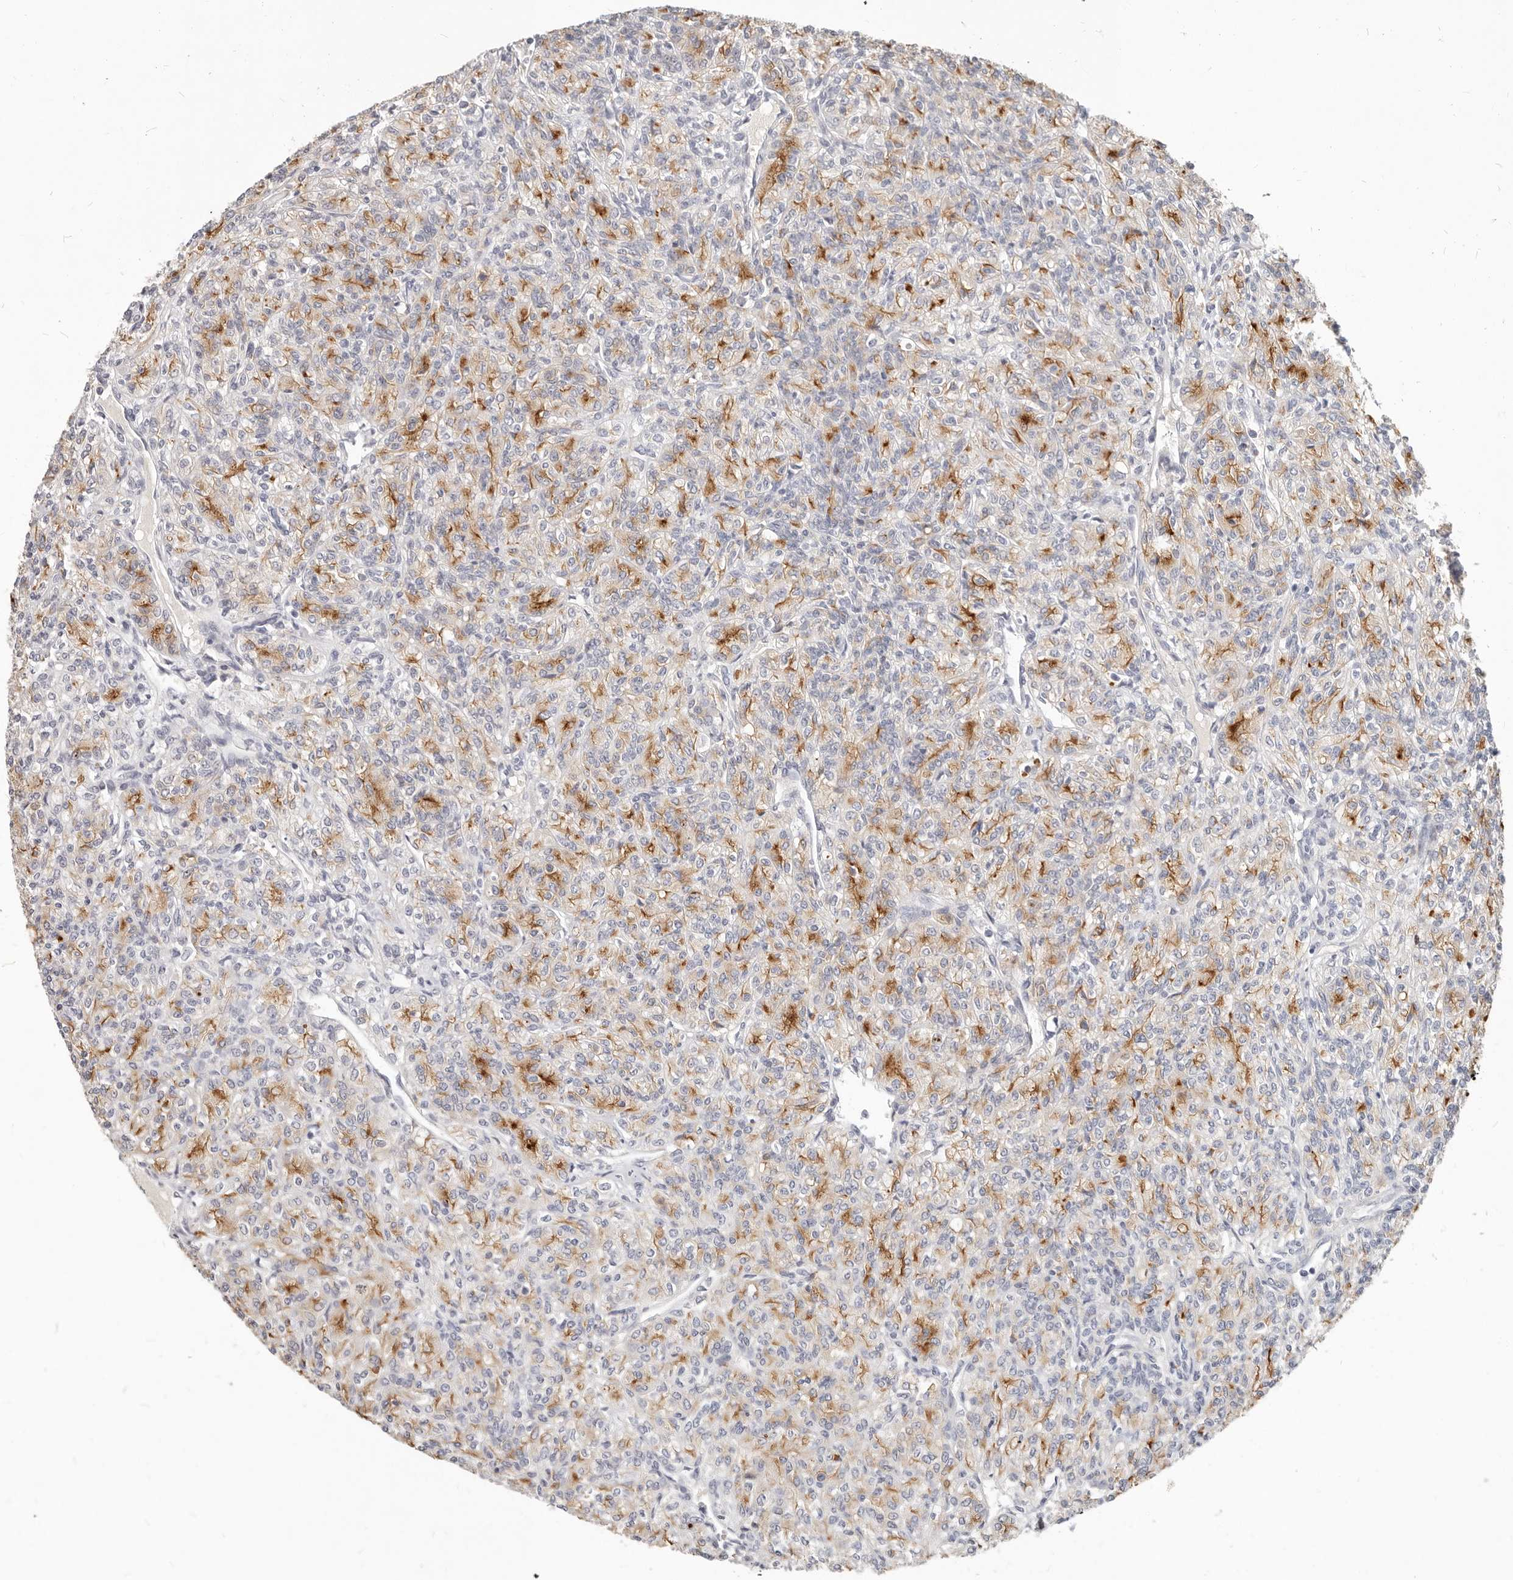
{"staining": {"intensity": "moderate", "quantity": "25%-75%", "location": "cytoplasmic/membranous"}, "tissue": "renal cancer", "cell_type": "Tumor cells", "image_type": "cancer", "snomed": [{"axis": "morphology", "description": "Adenocarcinoma, NOS"}, {"axis": "topography", "description": "Kidney"}], "caption": "Immunohistochemical staining of renal cancer (adenocarcinoma) shows medium levels of moderate cytoplasmic/membranous expression in approximately 25%-75% of tumor cells.", "gene": "TMEM63B", "patient": {"sex": "male", "age": 77}}